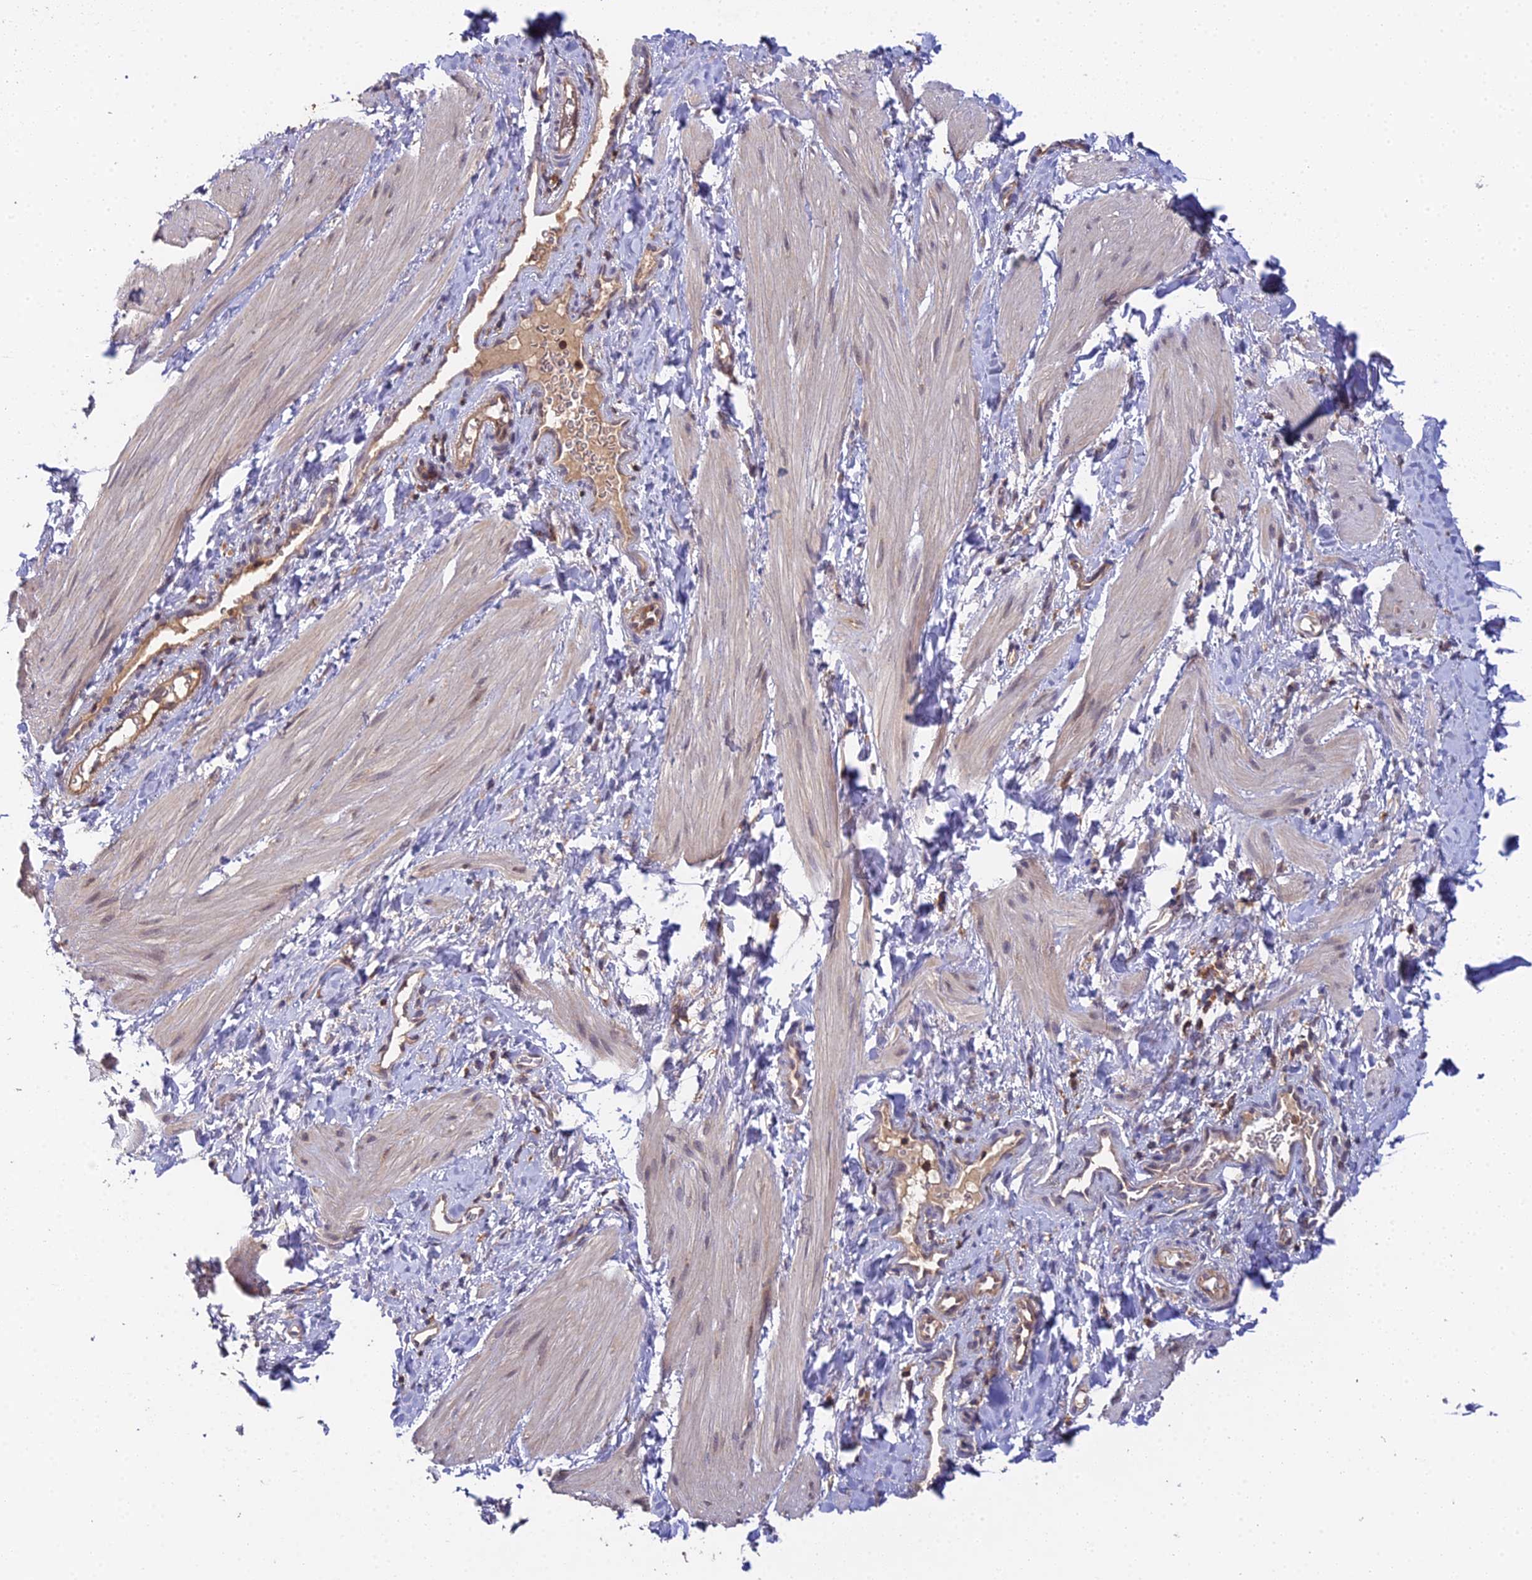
{"staining": {"intensity": "weak", "quantity": "<25%", "location": "nuclear"}, "tissue": "smooth muscle", "cell_type": "Smooth muscle cells", "image_type": "normal", "snomed": [{"axis": "morphology", "description": "Normal tissue, NOS"}, {"axis": "topography", "description": "Smooth muscle"}], "caption": "An immunohistochemistry micrograph of unremarkable smooth muscle is shown. There is no staining in smooth muscle cells of smooth muscle.", "gene": "TPRX1", "patient": {"sex": "male", "age": 16}}